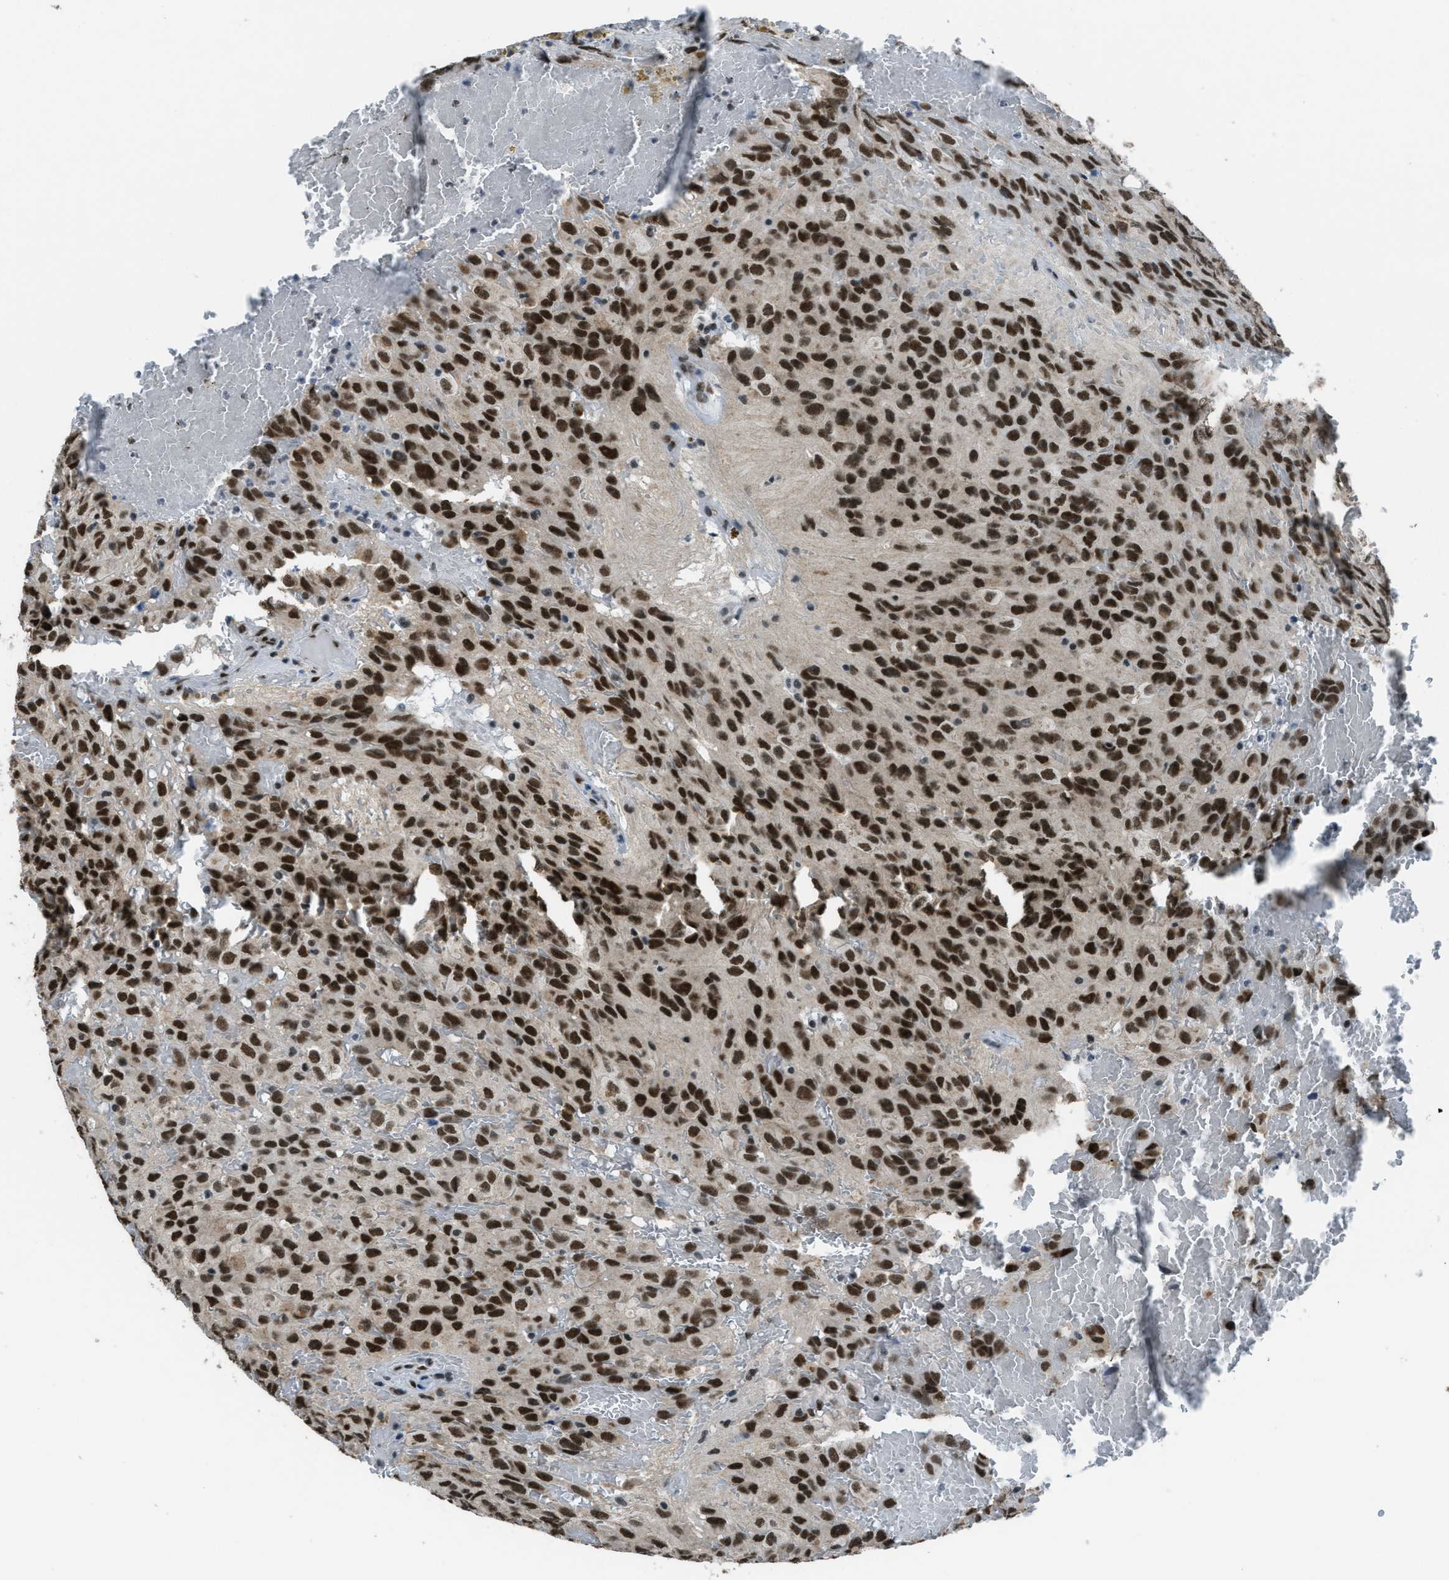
{"staining": {"intensity": "strong", "quantity": ">75%", "location": "nuclear"}, "tissue": "glioma", "cell_type": "Tumor cells", "image_type": "cancer", "snomed": [{"axis": "morphology", "description": "Glioma, malignant, High grade"}, {"axis": "topography", "description": "Brain"}], "caption": "An immunohistochemistry image of tumor tissue is shown. Protein staining in brown shows strong nuclear positivity in malignant glioma (high-grade) within tumor cells.", "gene": "GATAD2B", "patient": {"sex": "male", "age": 32}}